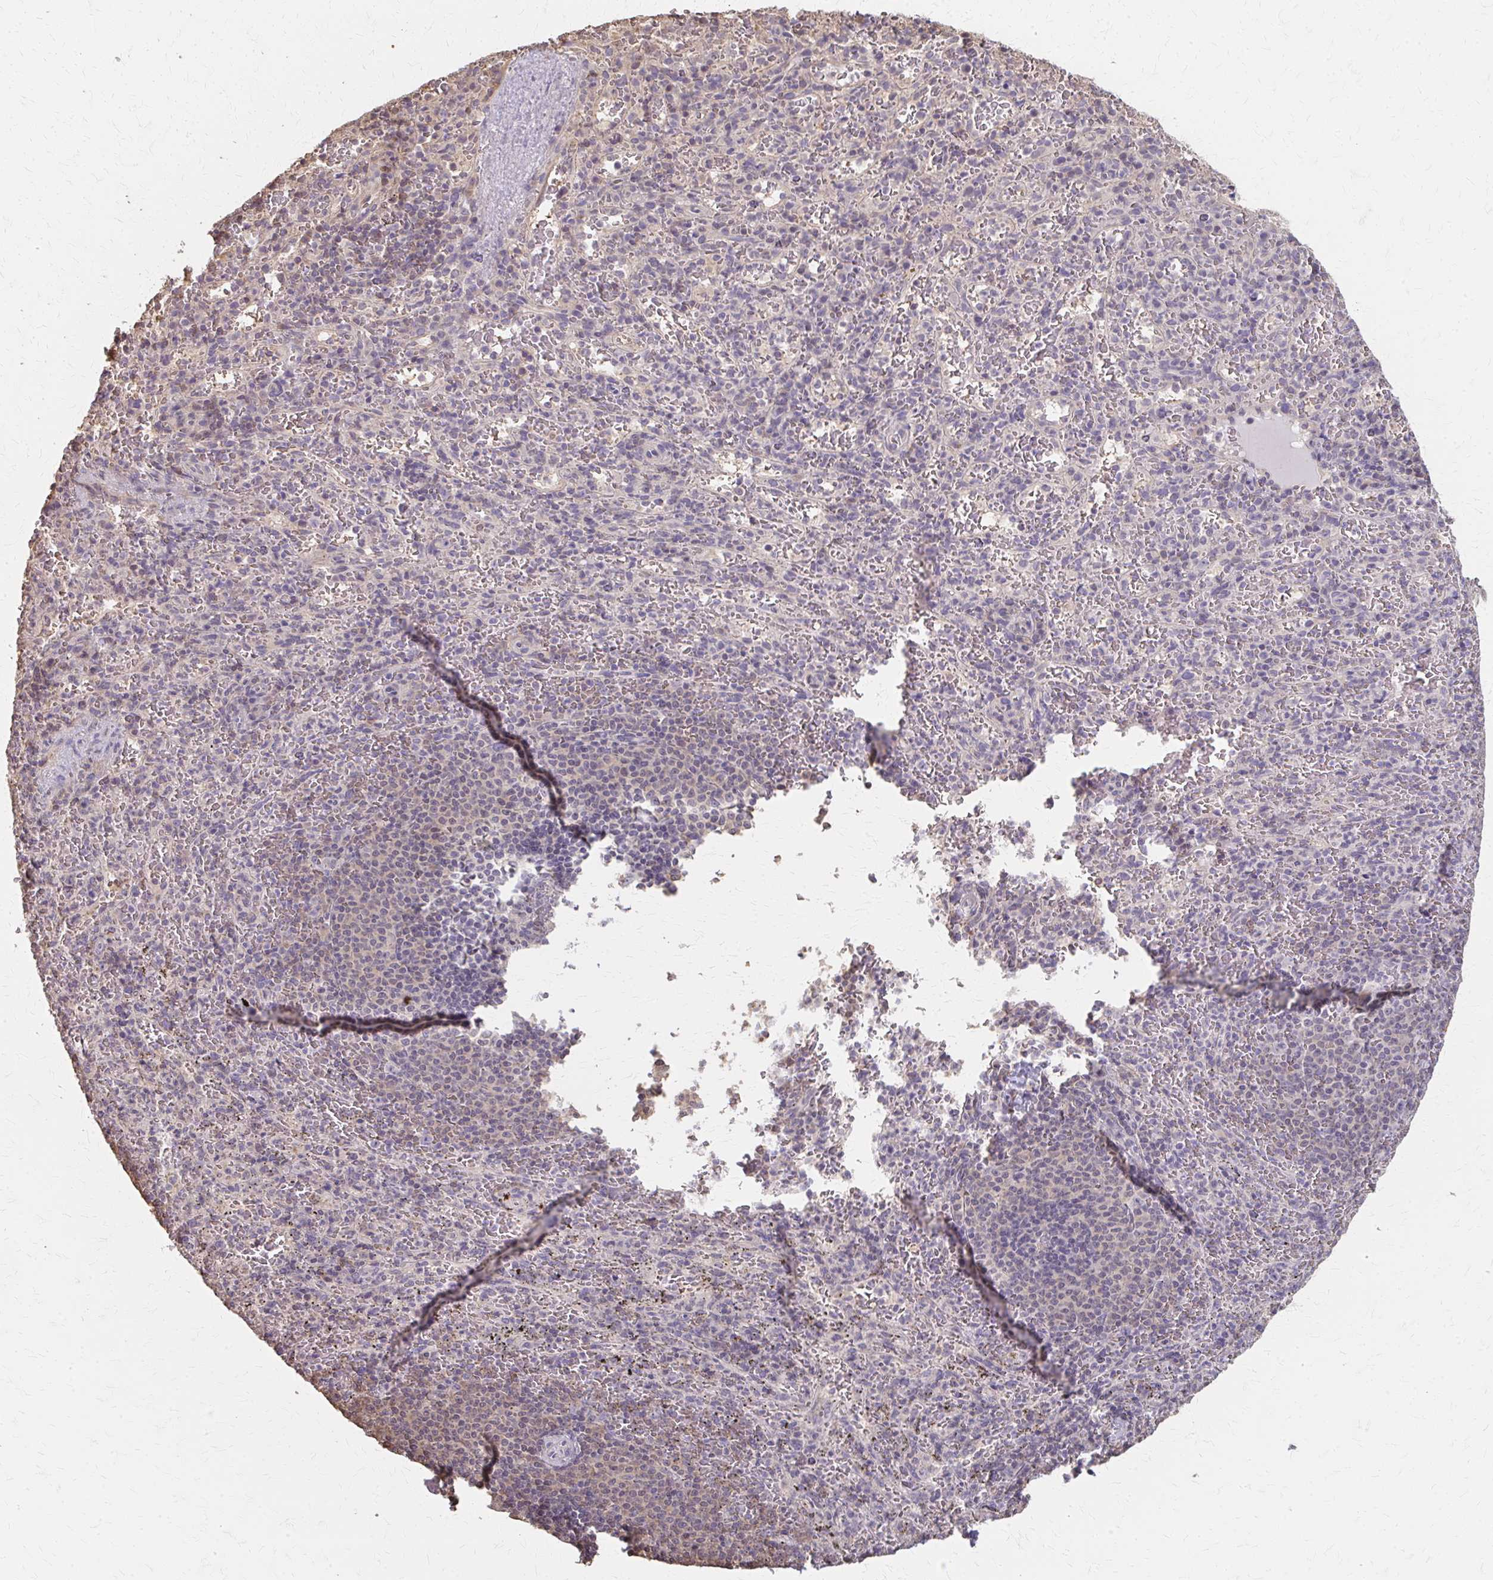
{"staining": {"intensity": "negative", "quantity": "none", "location": "none"}, "tissue": "spleen", "cell_type": "Cells in red pulp", "image_type": "normal", "snomed": [{"axis": "morphology", "description": "Normal tissue, NOS"}, {"axis": "topography", "description": "Spleen"}], "caption": "Immunohistochemistry of unremarkable human spleen demonstrates no positivity in cells in red pulp. Nuclei are stained in blue.", "gene": "RABGAP1L", "patient": {"sex": "male", "age": 57}}